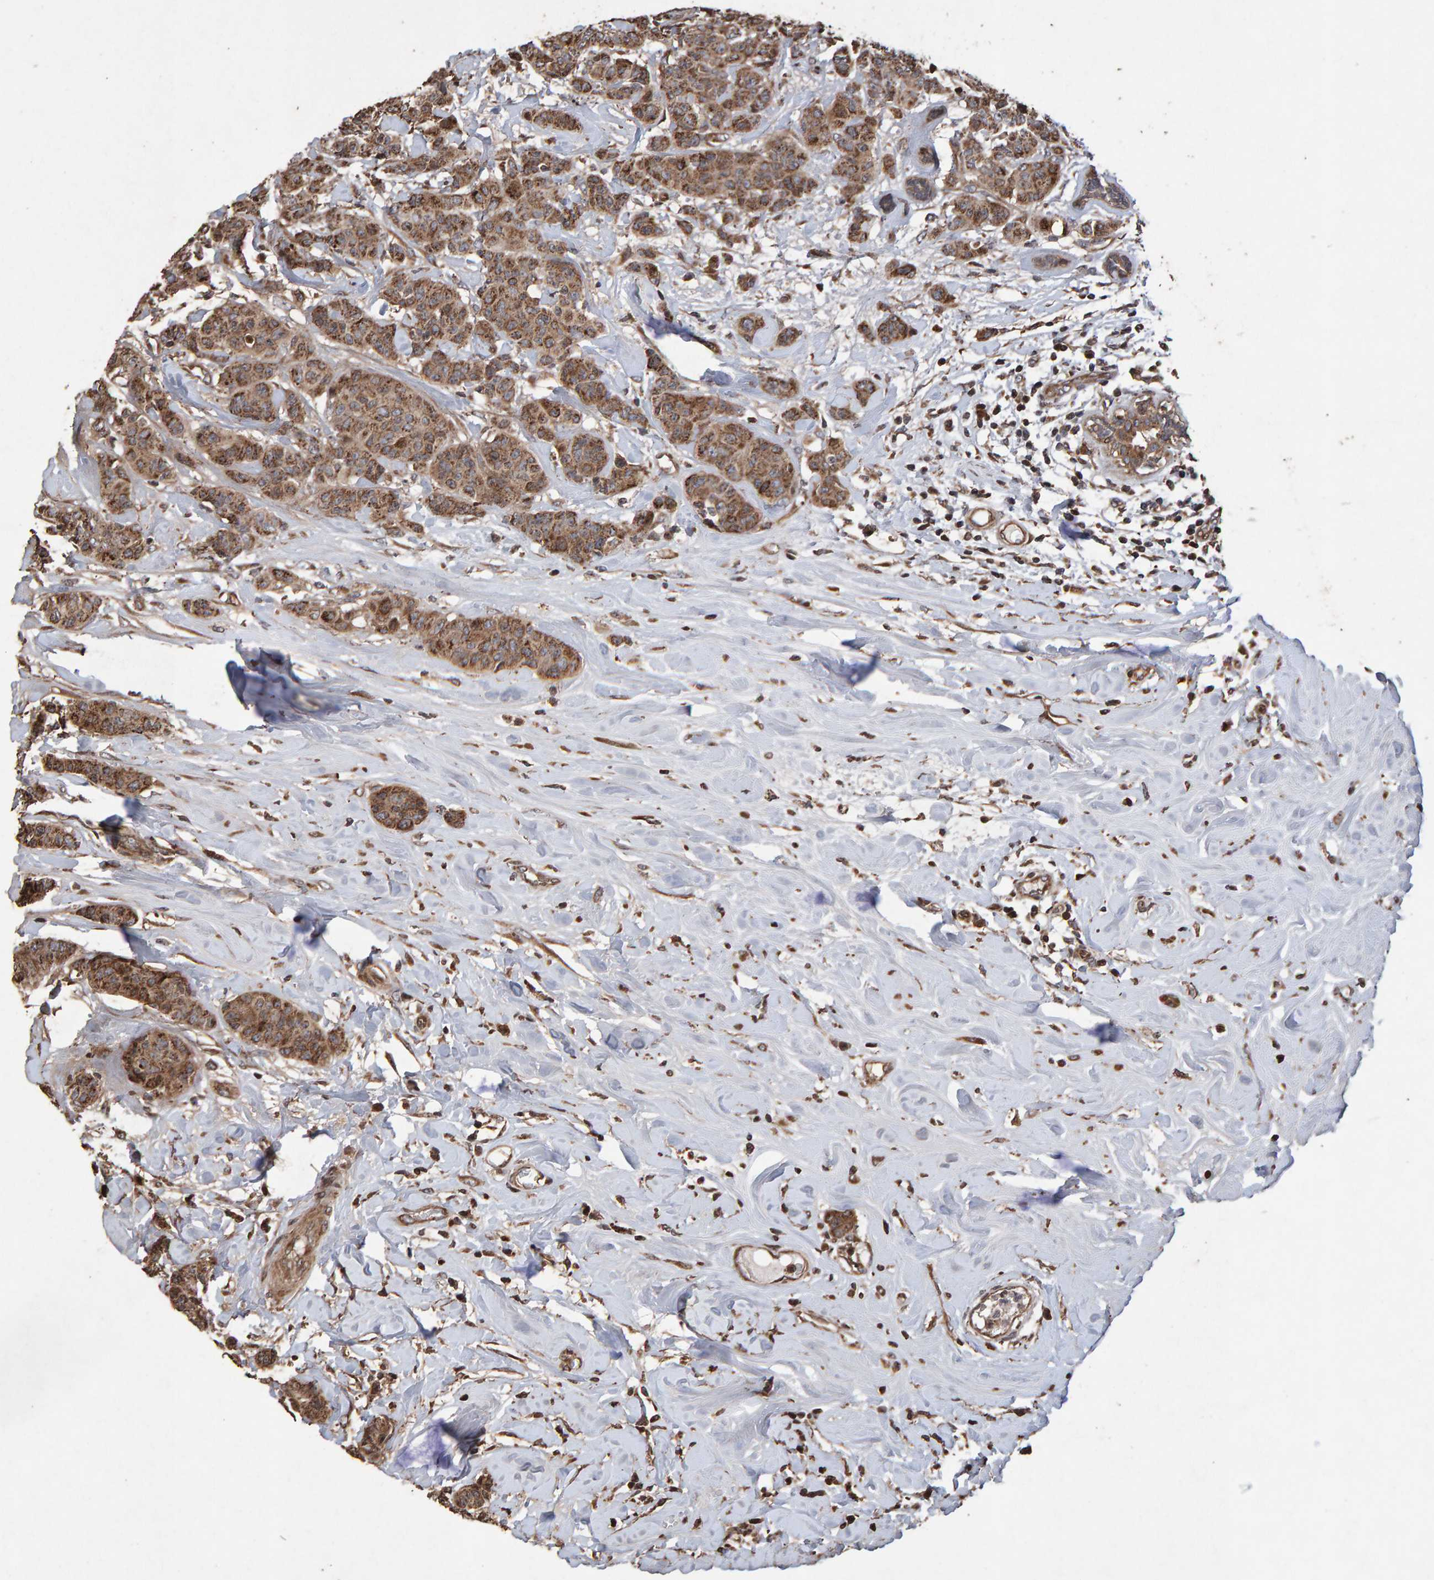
{"staining": {"intensity": "moderate", "quantity": ">75%", "location": "cytoplasmic/membranous"}, "tissue": "breast cancer", "cell_type": "Tumor cells", "image_type": "cancer", "snomed": [{"axis": "morphology", "description": "Normal tissue, NOS"}, {"axis": "morphology", "description": "Duct carcinoma"}, {"axis": "topography", "description": "Breast"}], "caption": "Moderate cytoplasmic/membranous protein staining is seen in about >75% of tumor cells in breast cancer (intraductal carcinoma).", "gene": "OSBP2", "patient": {"sex": "female", "age": 40}}